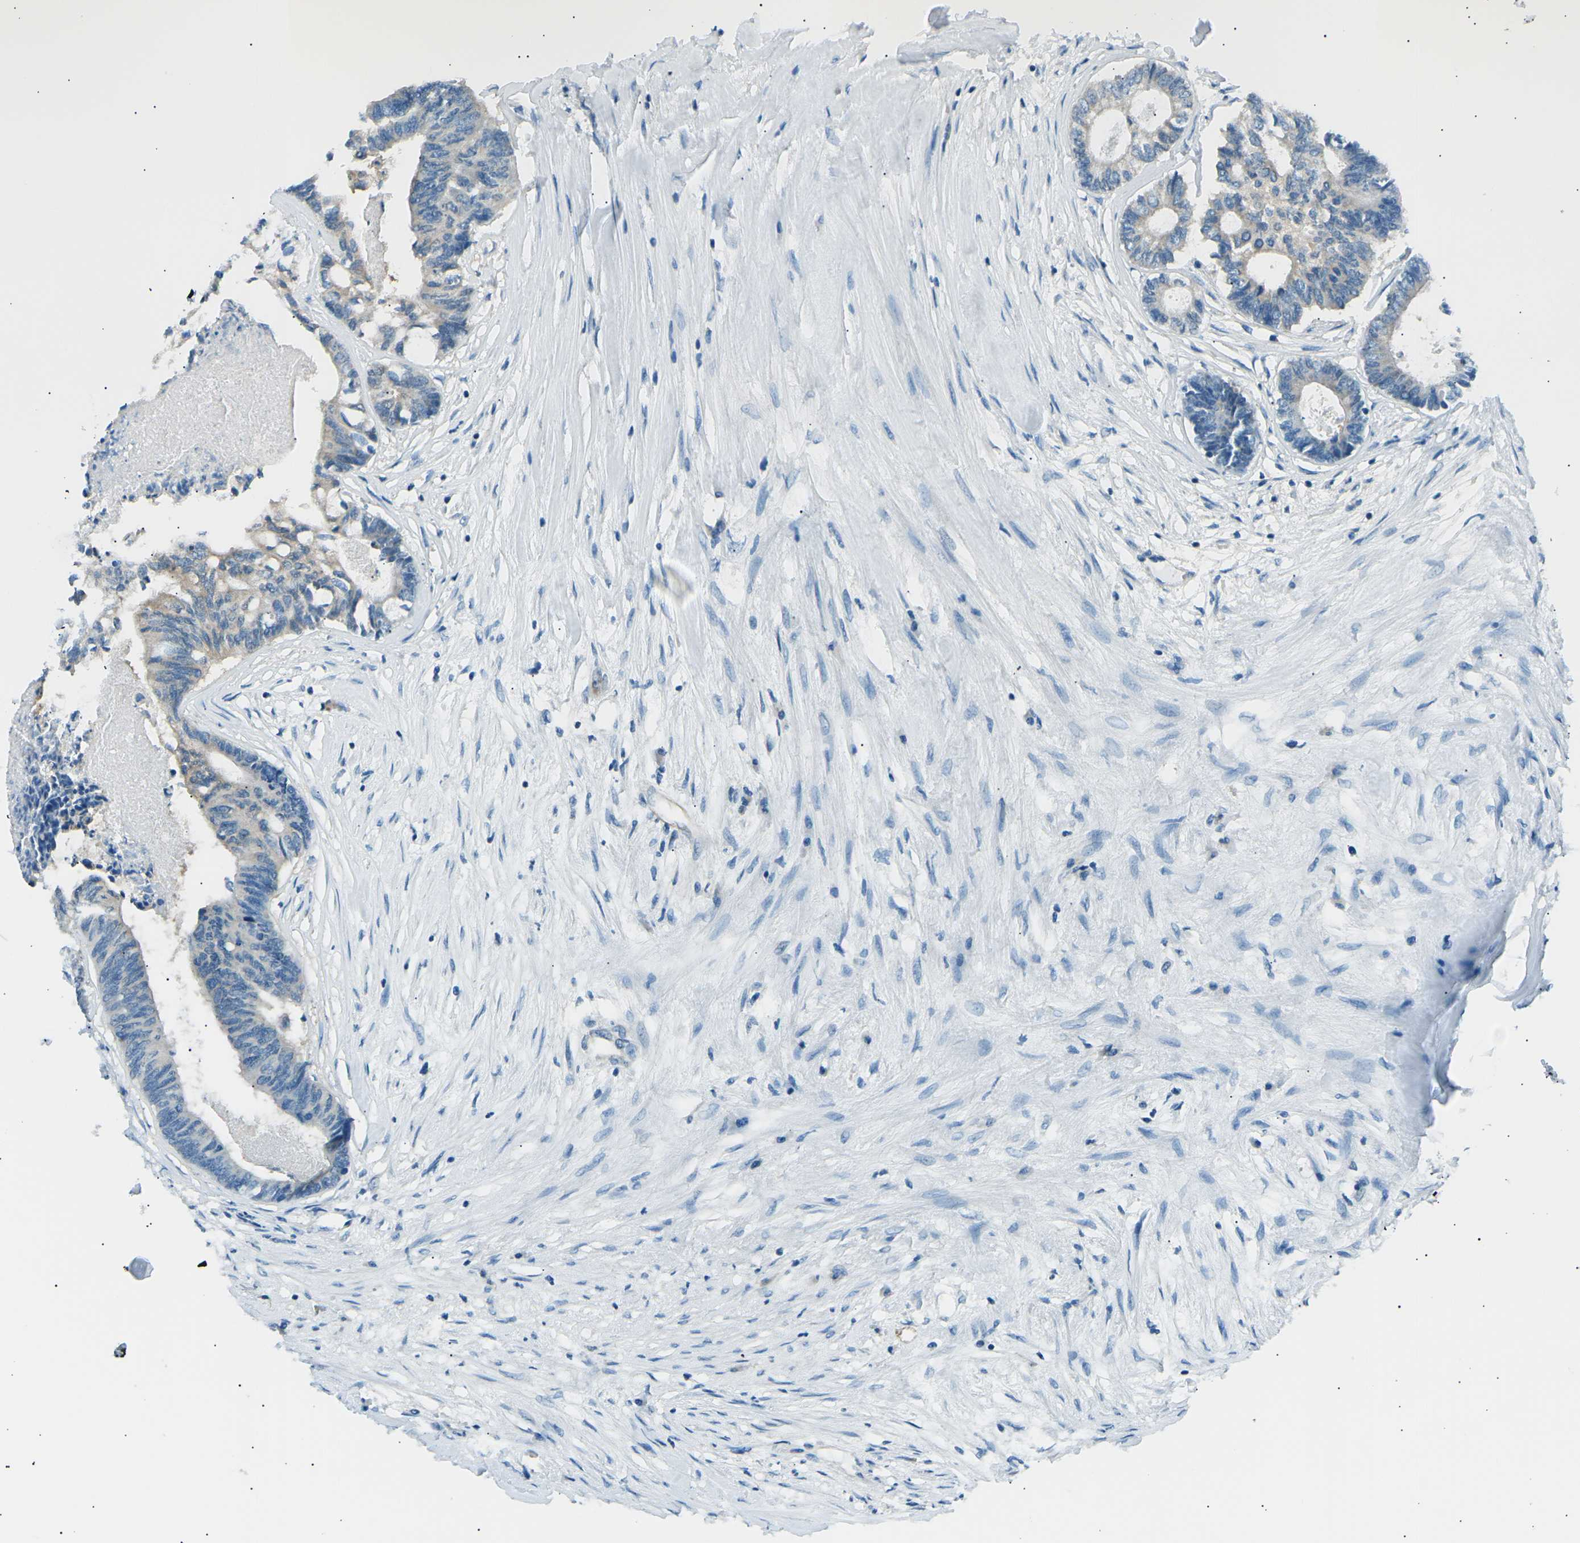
{"staining": {"intensity": "weak", "quantity": "25%-75%", "location": "cytoplasmic/membranous"}, "tissue": "colorectal cancer", "cell_type": "Tumor cells", "image_type": "cancer", "snomed": [{"axis": "morphology", "description": "Adenocarcinoma, NOS"}, {"axis": "topography", "description": "Rectum"}], "caption": "Immunohistochemistry (IHC) histopathology image of human colorectal cancer stained for a protein (brown), which demonstrates low levels of weak cytoplasmic/membranous staining in about 25%-75% of tumor cells.", "gene": "SLK", "patient": {"sex": "male", "age": 63}}